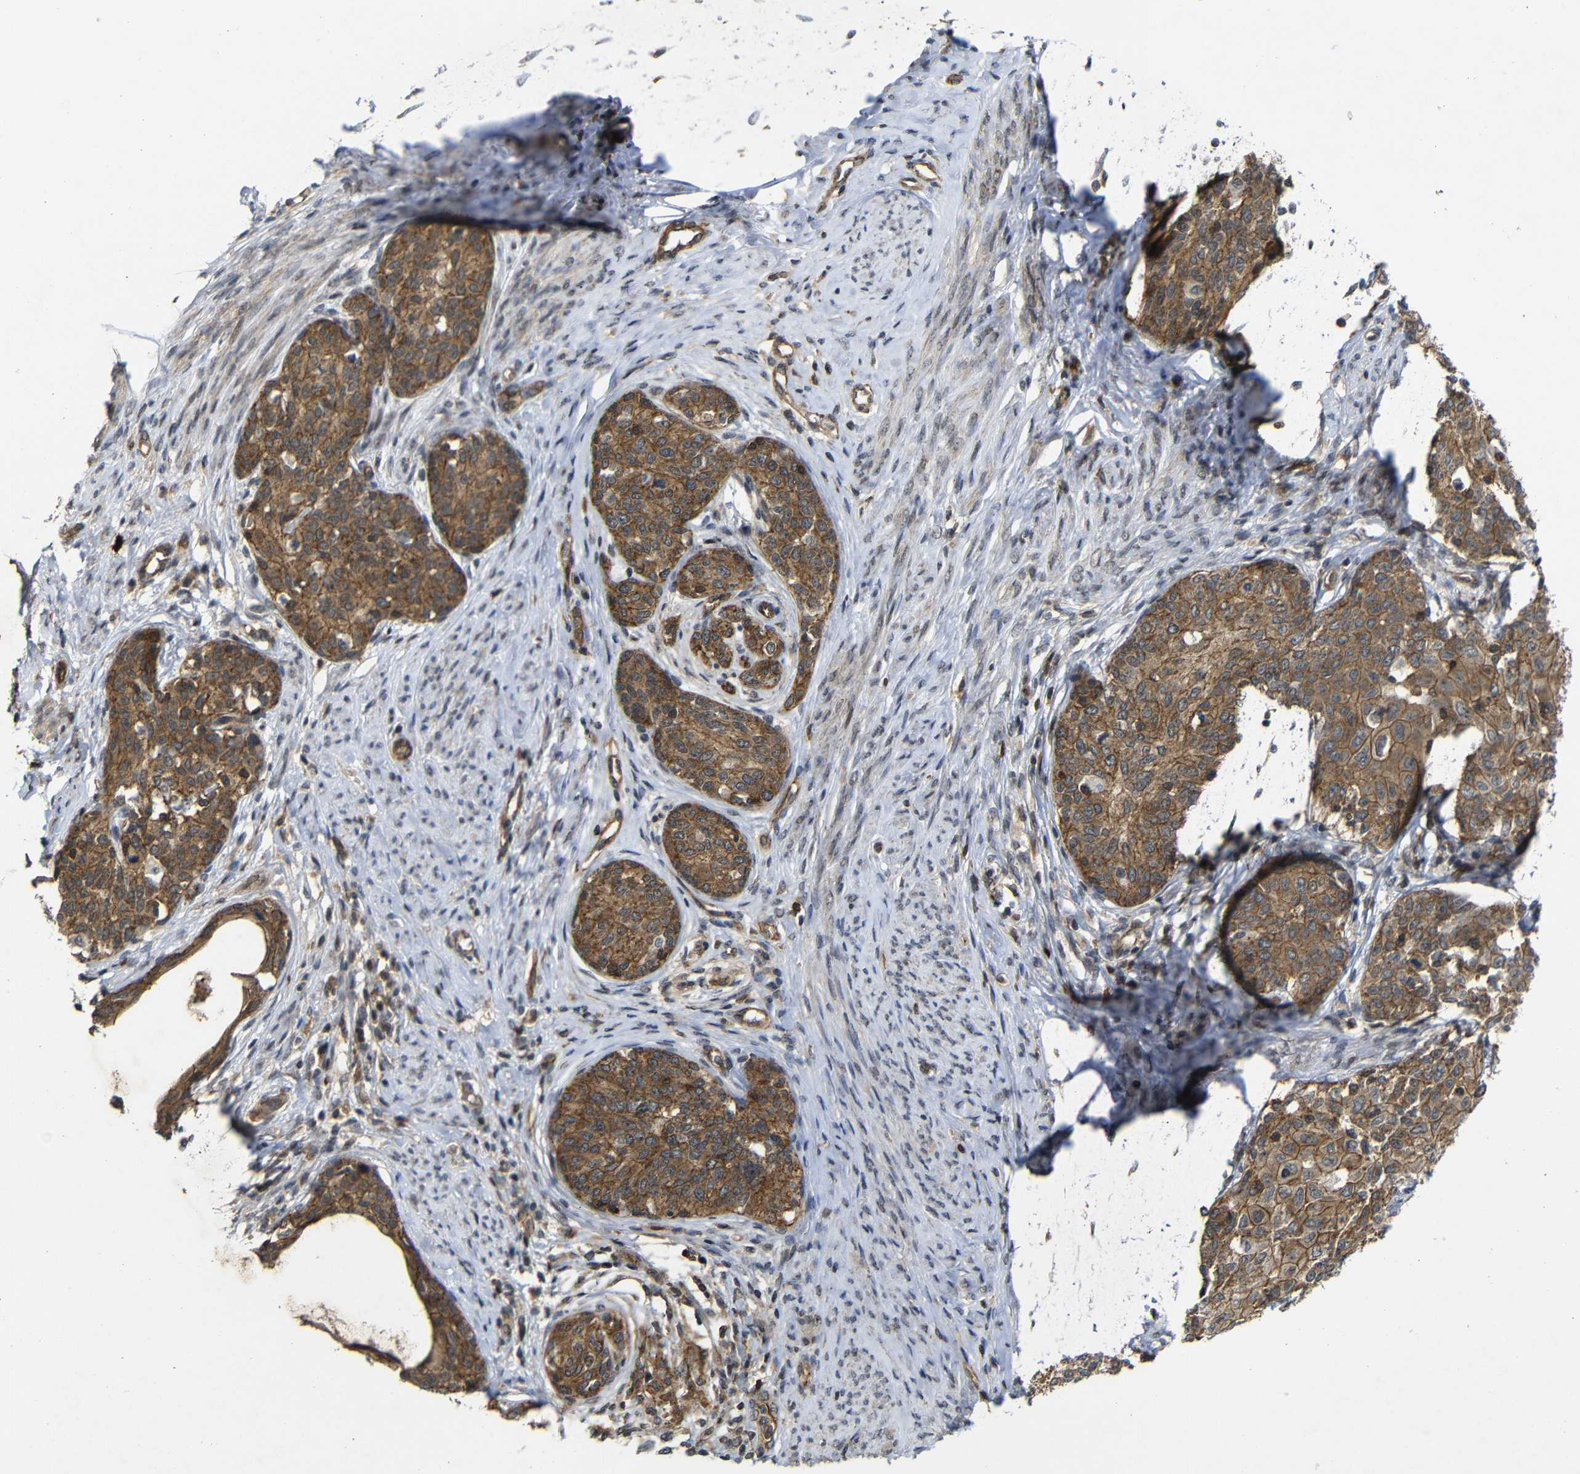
{"staining": {"intensity": "moderate", "quantity": ">75%", "location": "cytoplasmic/membranous"}, "tissue": "cervical cancer", "cell_type": "Tumor cells", "image_type": "cancer", "snomed": [{"axis": "morphology", "description": "Squamous cell carcinoma, NOS"}, {"axis": "morphology", "description": "Adenocarcinoma, NOS"}, {"axis": "topography", "description": "Cervix"}], "caption": "This histopathology image reveals IHC staining of squamous cell carcinoma (cervical), with medium moderate cytoplasmic/membranous staining in approximately >75% of tumor cells.", "gene": "NANOS1", "patient": {"sex": "female", "age": 52}}